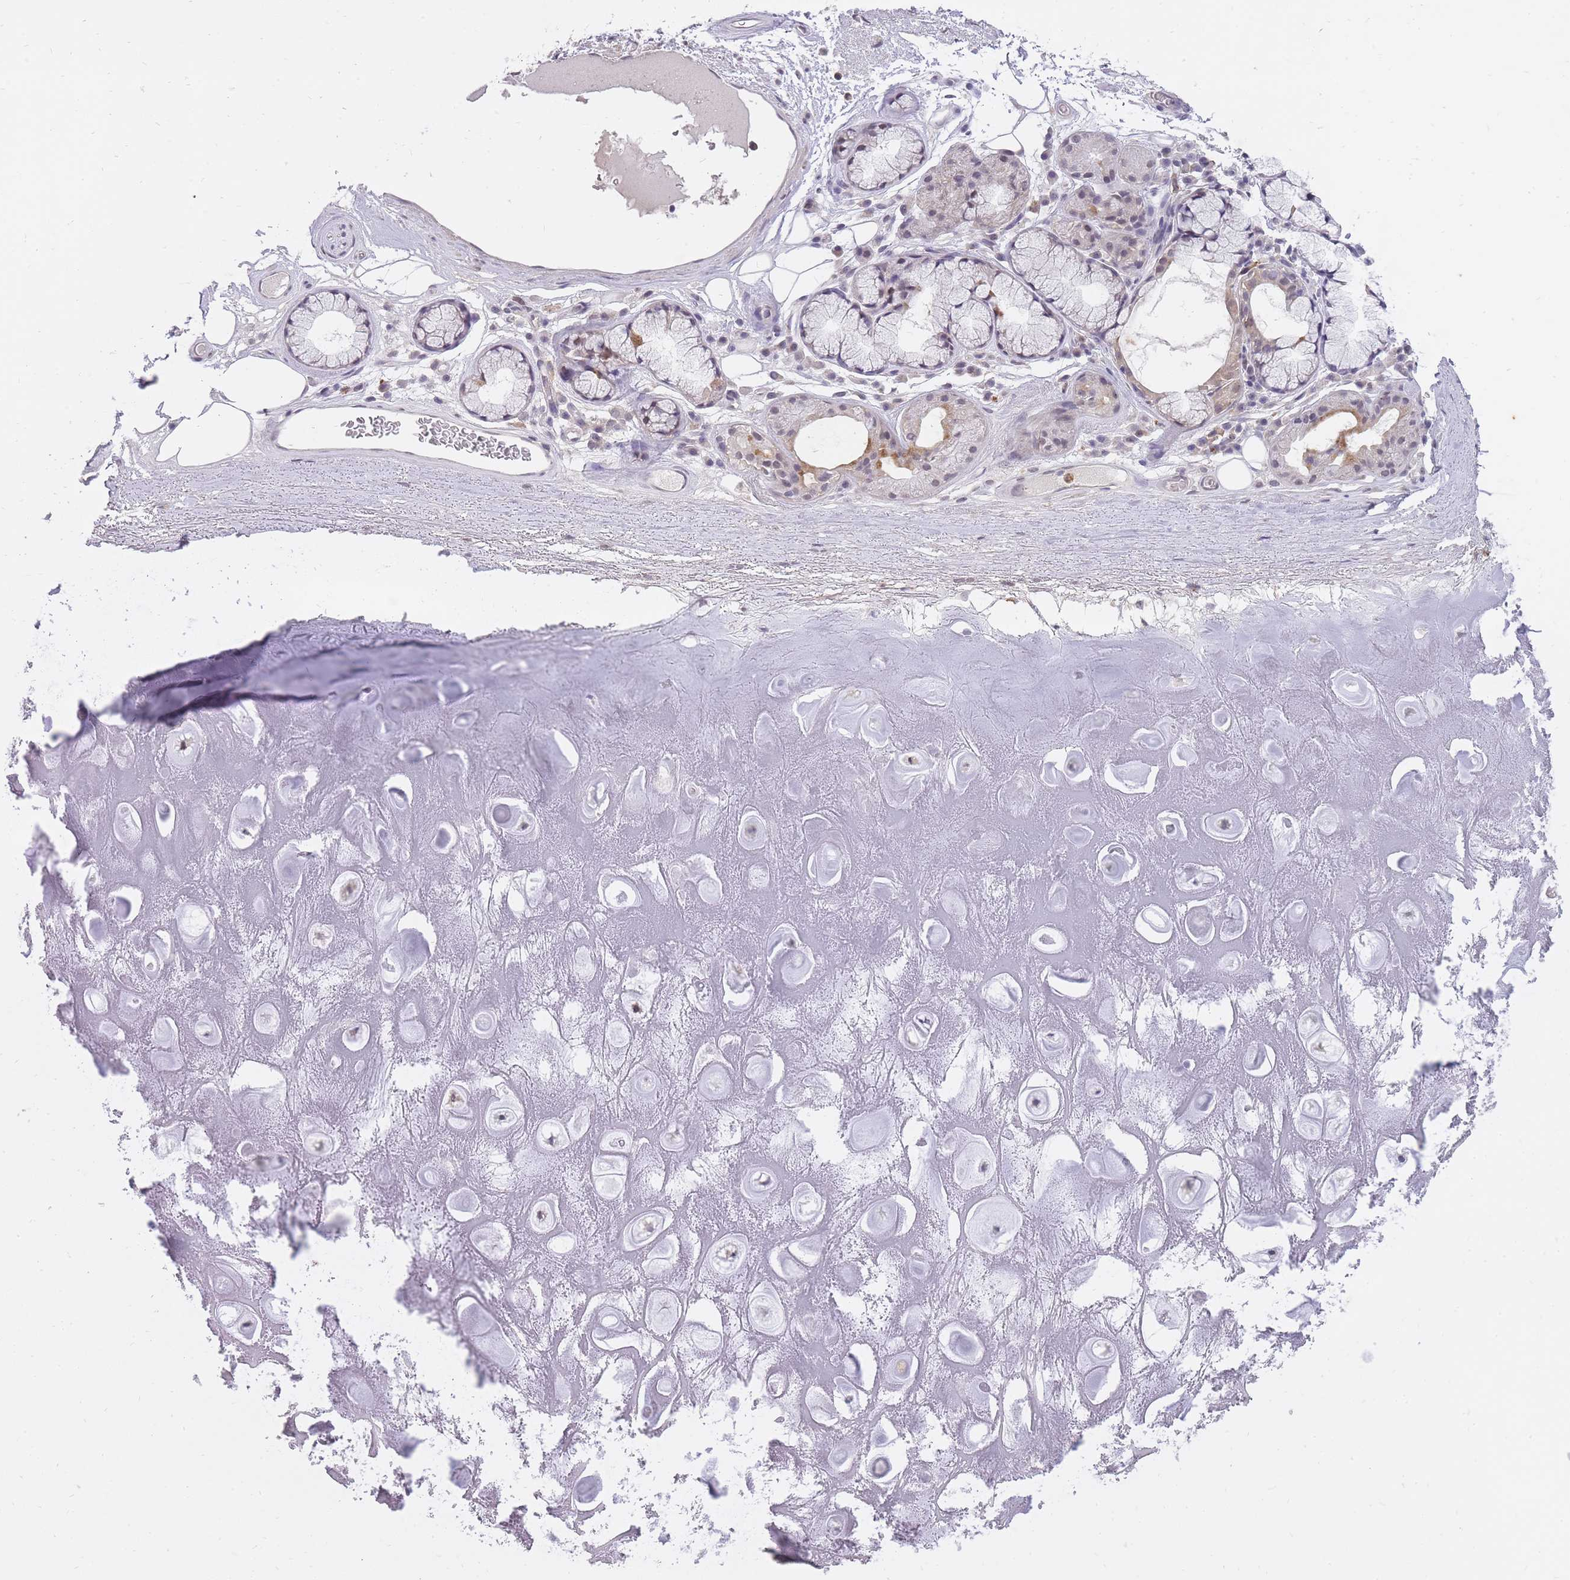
{"staining": {"intensity": "negative", "quantity": "none", "location": "none"}, "tissue": "adipose tissue", "cell_type": "Adipocytes", "image_type": "normal", "snomed": [{"axis": "morphology", "description": "Normal tissue, NOS"}, {"axis": "topography", "description": "Cartilage tissue"}], "caption": "Human adipose tissue stained for a protein using IHC reveals no staining in adipocytes.", "gene": "TIGD1", "patient": {"sex": "male", "age": 81}}